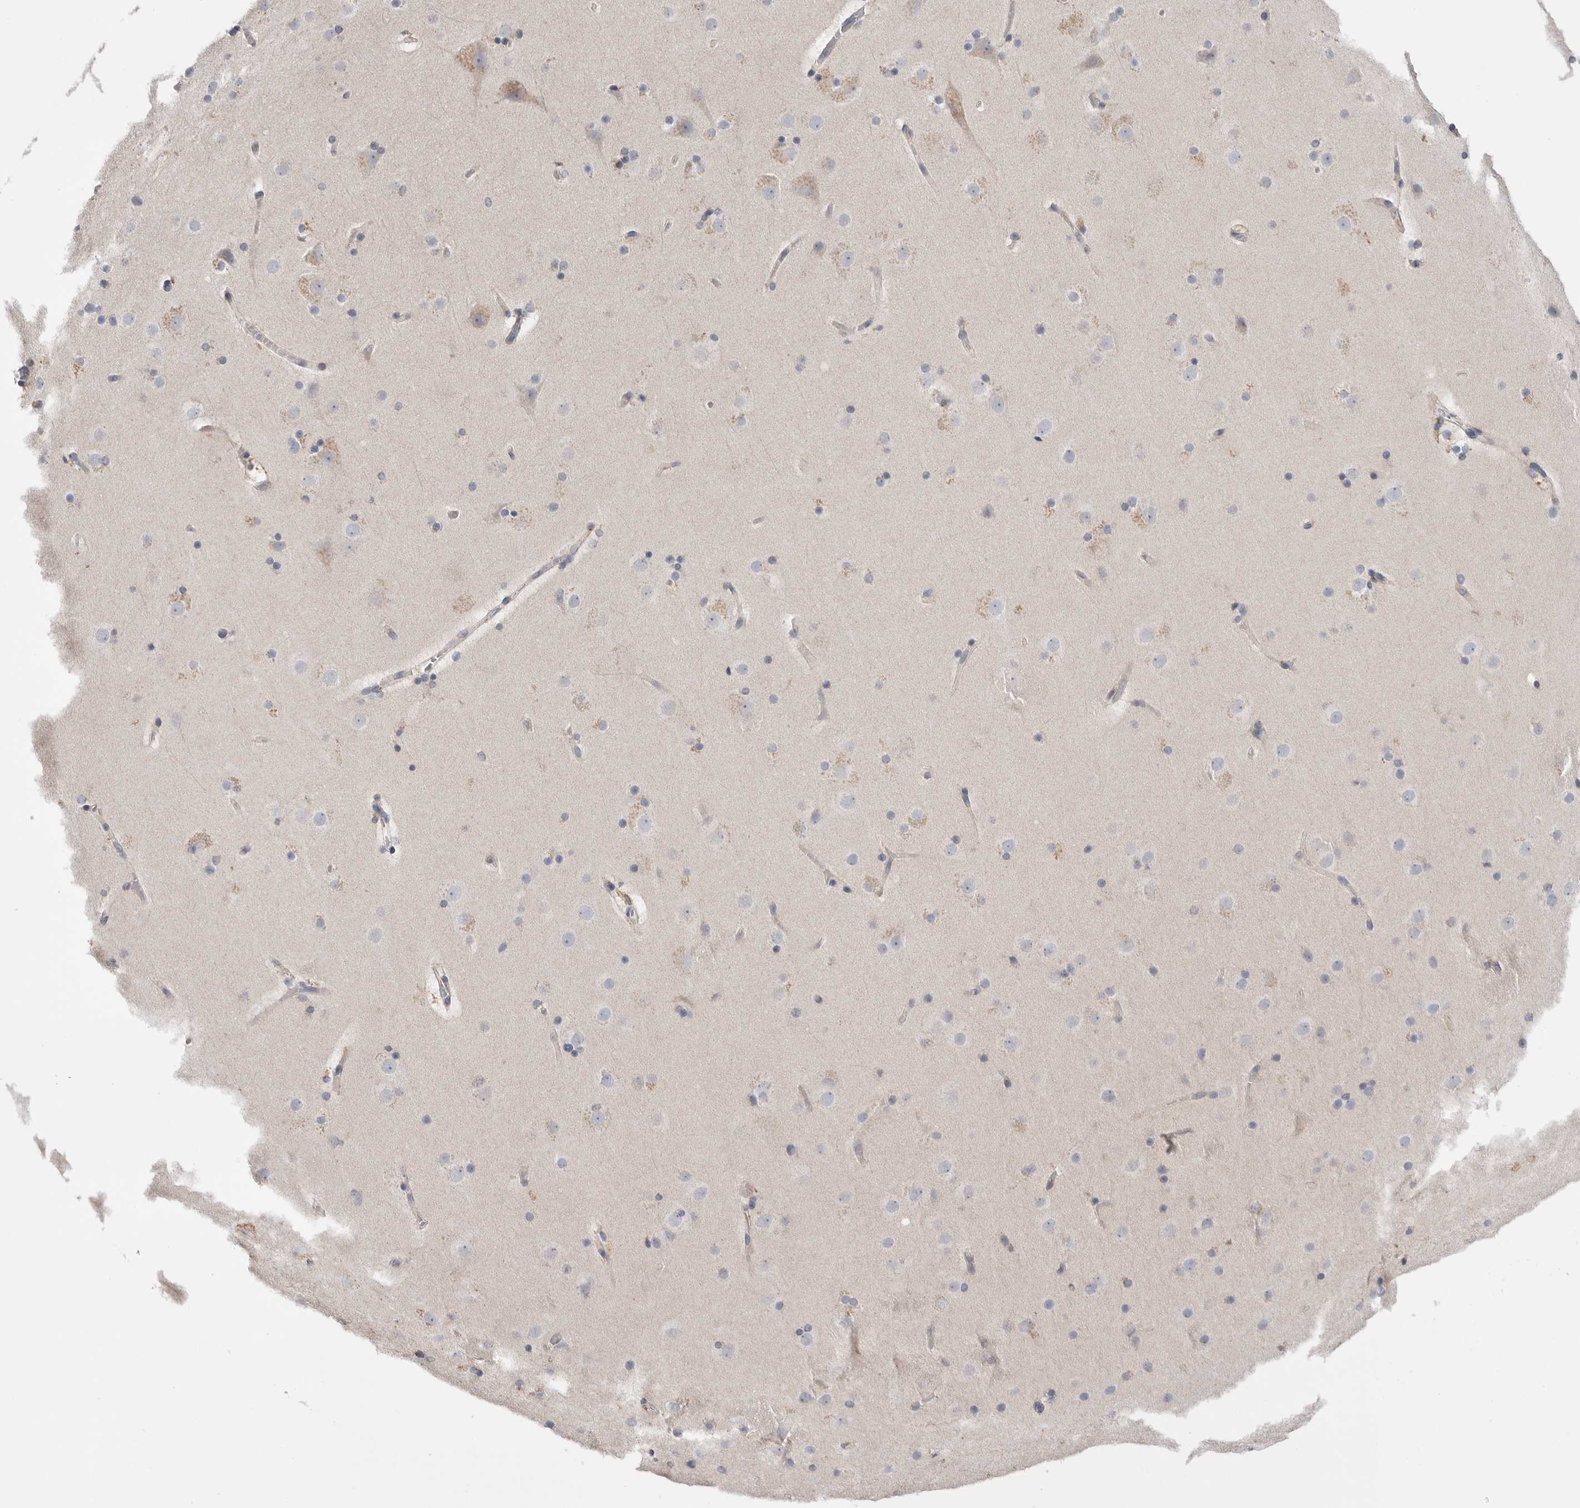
{"staining": {"intensity": "weak", "quantity": ">75%", "location": "cytoplasmic/membranous"}, "tissue": "cerebral cortex", "cell_type": "Endothelial cells", "image_type": "normal", "snomed": [{"axis": "morphology", "description": "Normal tissue, NOS"}, {"axis": "topography", "description": "Cerebral cortex"}], "caption": "Cerebral cortex stained with DAB immunohistochemistry (IHC) shows low levels of weak cytoplasmic/membranous positivity in about >75% of endothelial cells. The protein is stained brown, and the nuclei are stained in blue (DAB (3,3'-diaminobenzidine) IHC with brightfield microscopy, high magnification).", "gene": "CCDC126", "patient": {"sex": "male", "age": 57}}